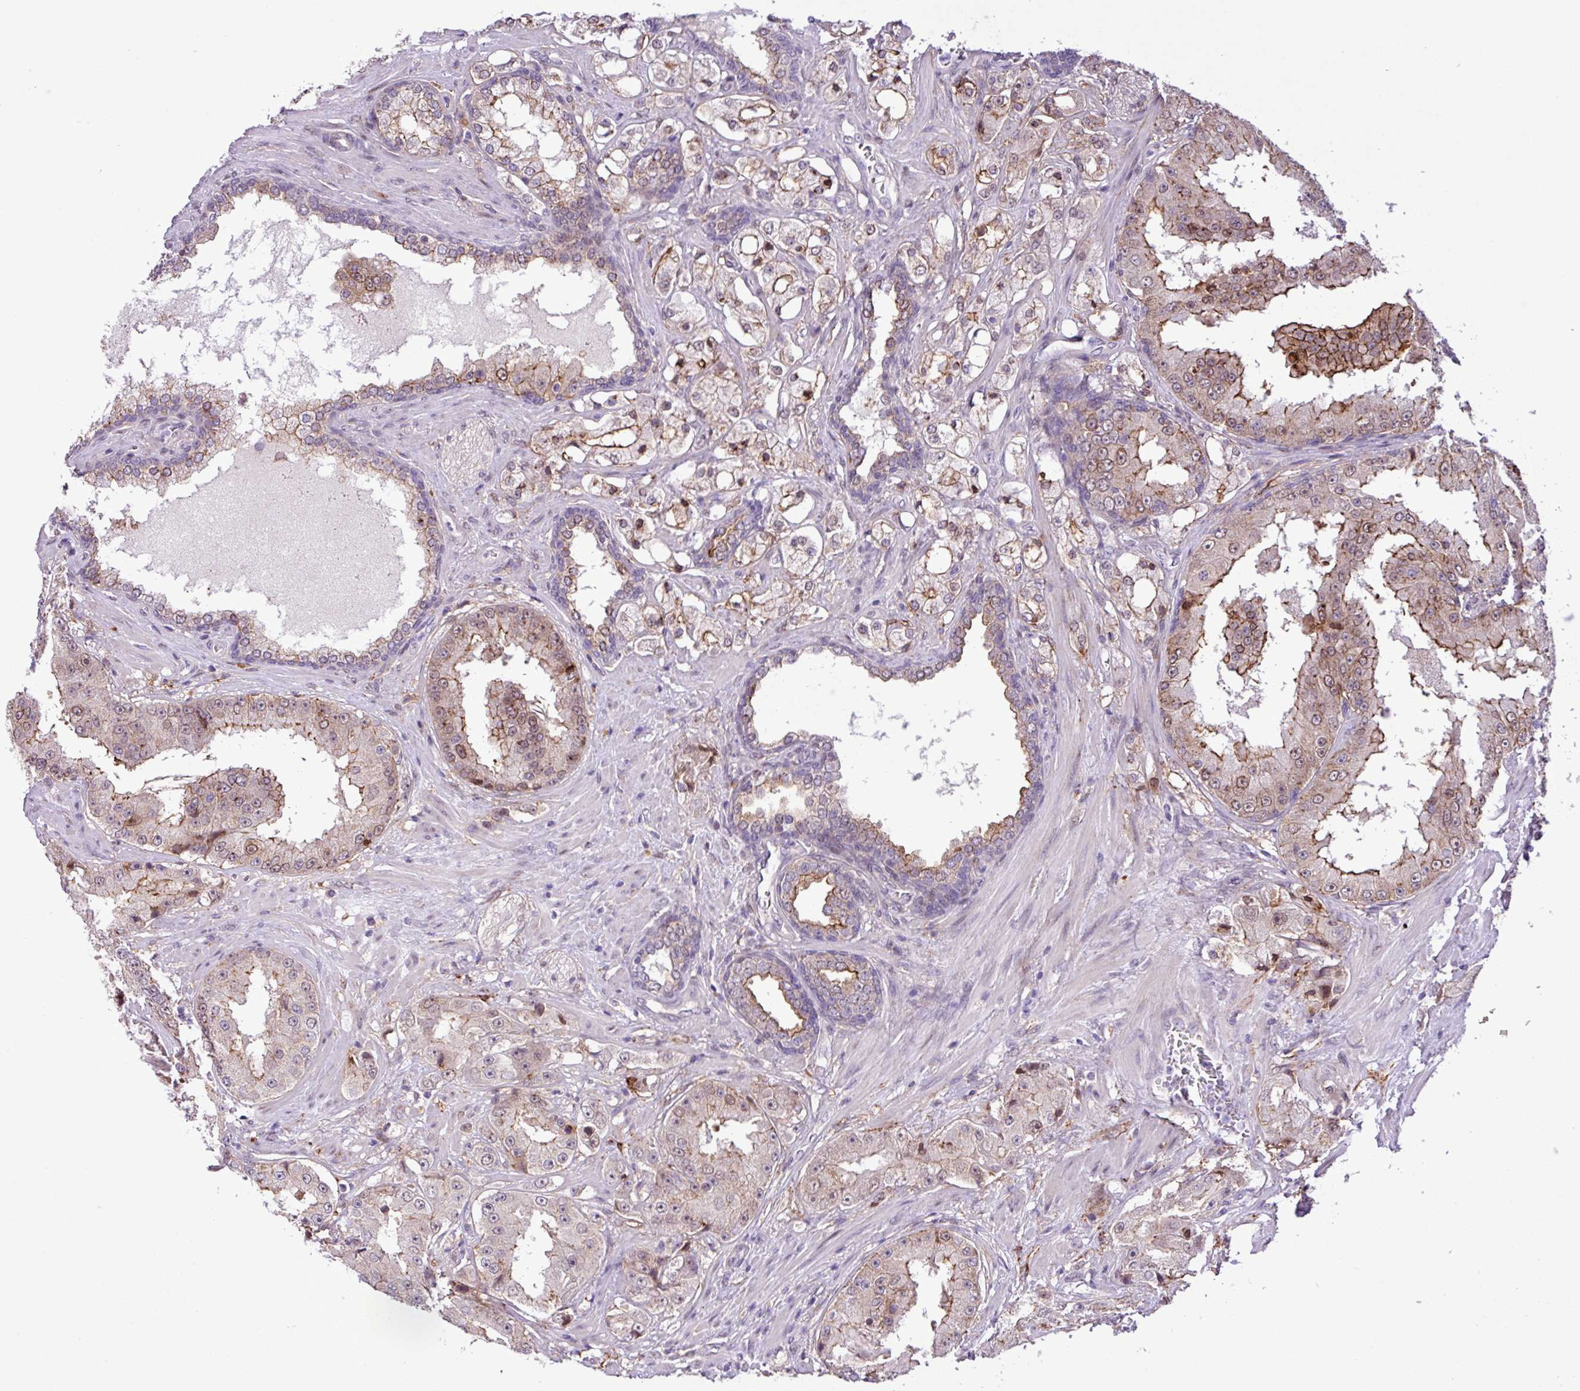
{"staining": {"intensity": "moderate", "quantity": "<25%", "location": "cytoplasmic/membranous"}, "tissue": "prostate cancer", "cell_type": "Tumor cells", "image_type": "cancer", "snomed": [{"axis": "morphology", "description": "Adenocarcinoma, High grade"}, {"axis": "topography", "description": "Prostate"}], "caption": "Protein expression analysis of human prostate adenocarcinoma (high-grade) reveals moderate cytoplasmic/membranous staining in about <25% of tumor cells.", "gene": "RPP25L", "patient": {"sex": "male", "age": 73}}